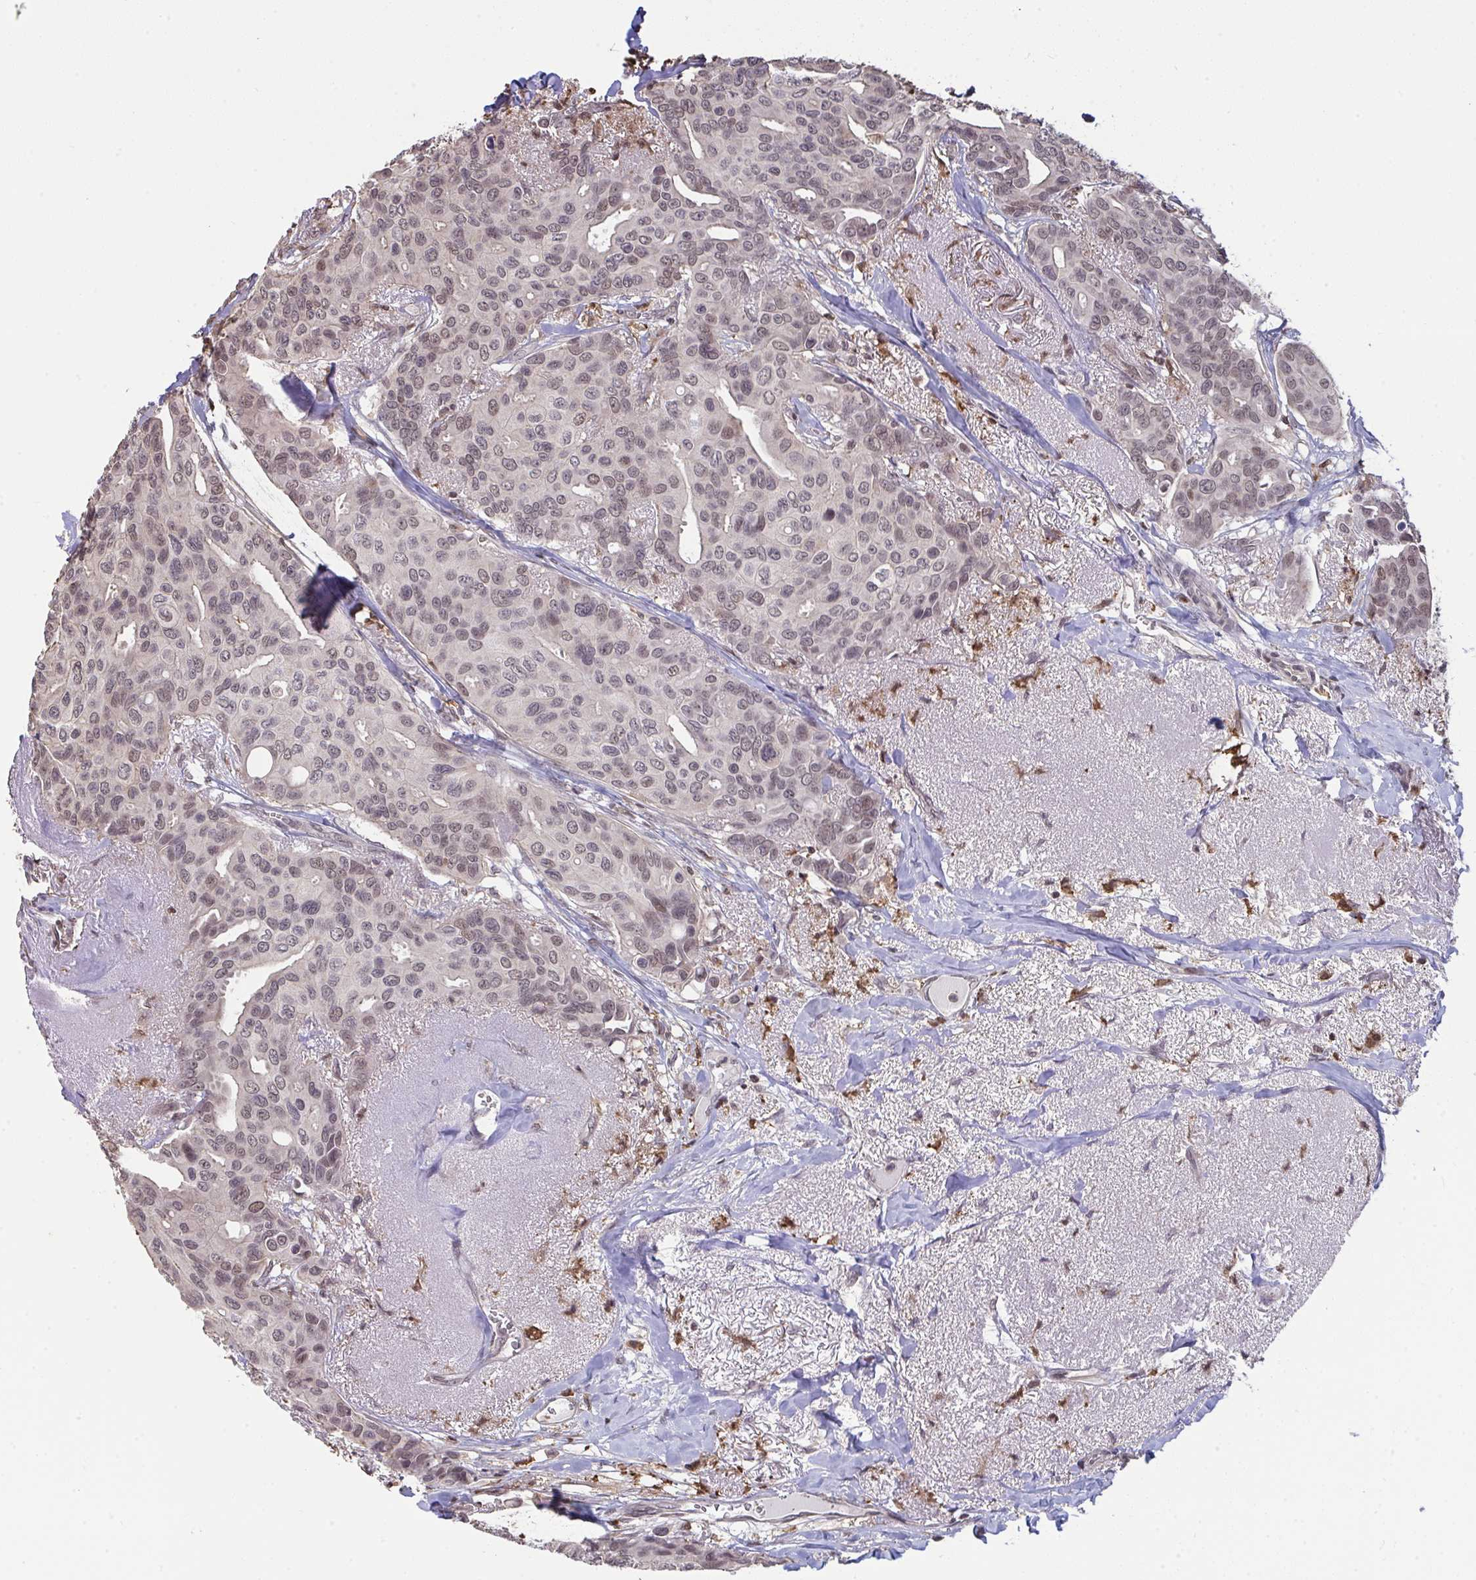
{"staining": {"intensity": "weak", "quantity": "25%-75%", "location": "nuclear"}, "tissue": "breast cancer", "cell_type": "Tumor cells", "image_type": "cancer", "snomed": [{"axis": "morphology", "description": "Duct carcinoma"}, {"axis": "topography", "description": "Breast"}], "caption": "Tumor cells exhibit low levels of weak nuclear staining in approximately 25%-75% of cells in breast cancer.", "gene": "SAP30", "patient": {"sex": "female", "age": 54}}